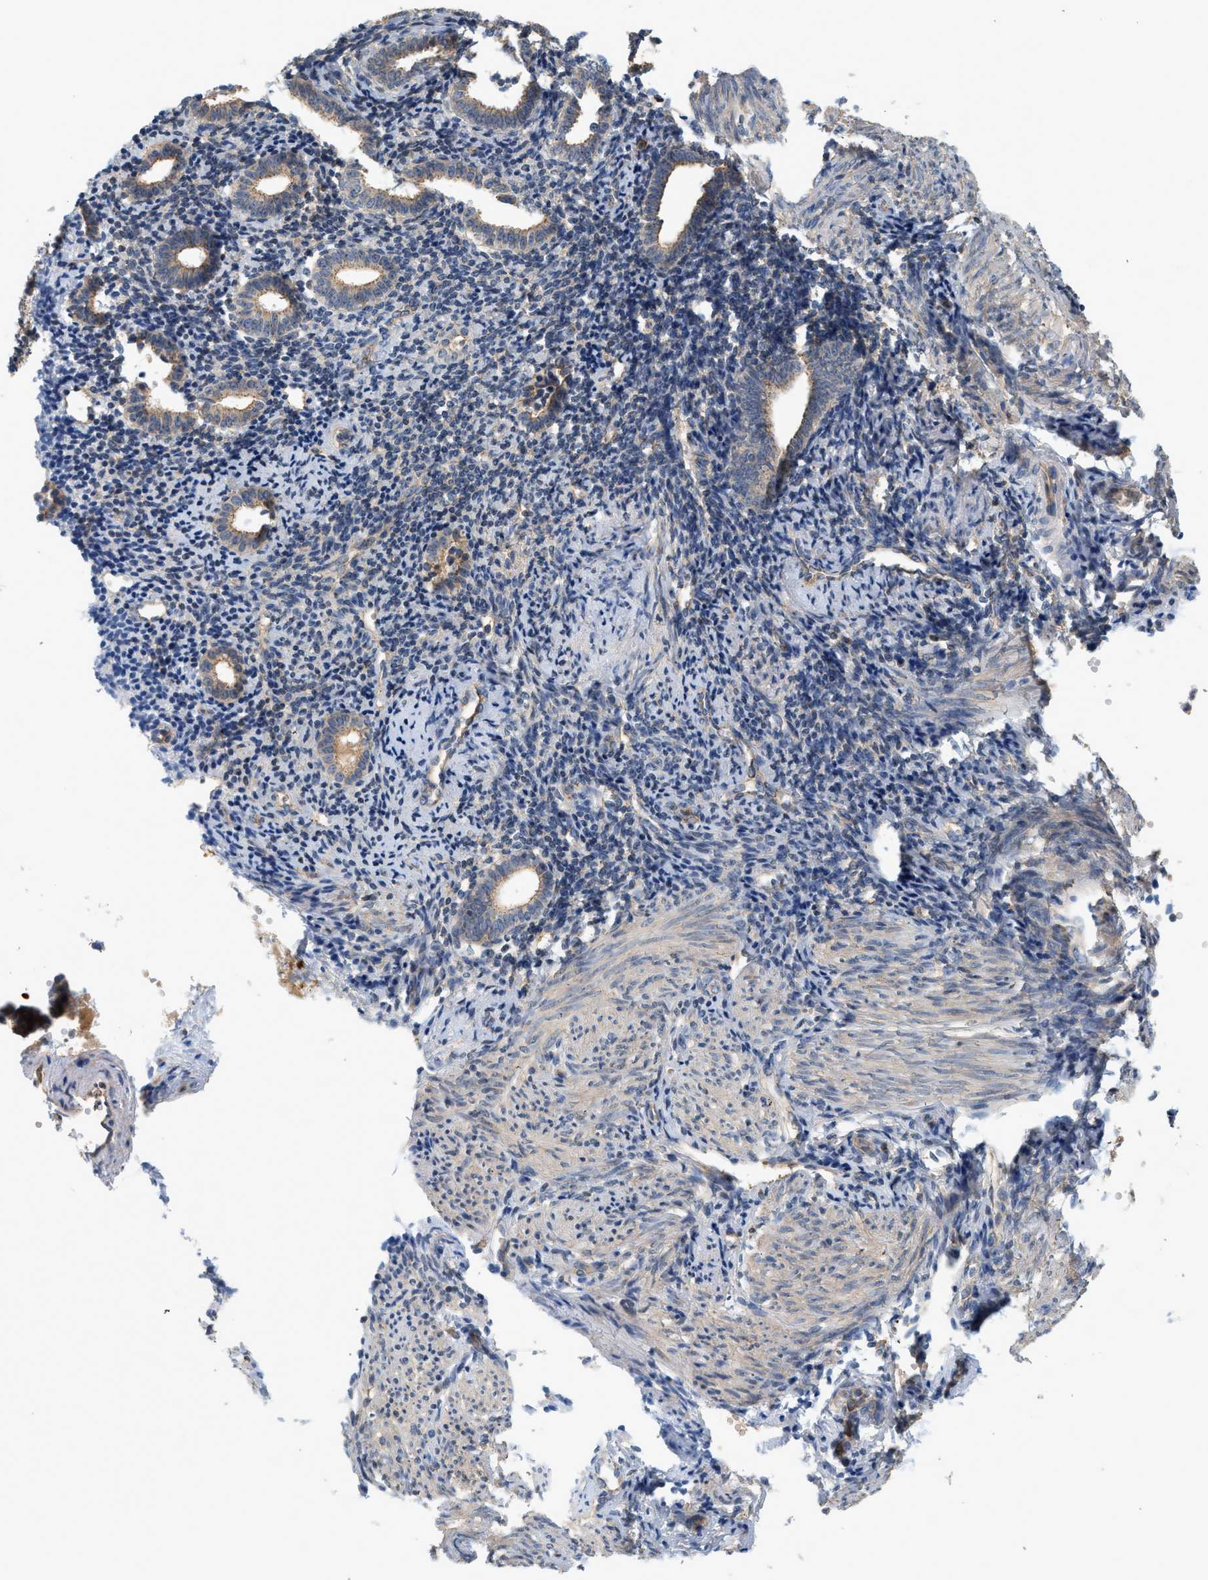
{"staining": {"intensity": "negative", "quantity": "none", "location": "none"}, "tissue": "endometrium", "cell_type": "Cells in endometrial stroma", "image_type": "normal", "snomed": [{"axis": "morphology", "description": "Normal tissue, NOS"}, {"axis": "topography", "description": "Endometrium"}], "caption": "The immunohistochemistry histopathology image has no significant positivity in cells in endometrial stroma of endometrium.", "gene": "CTXN1", "patient": {"sex": "female", "age": 50}}